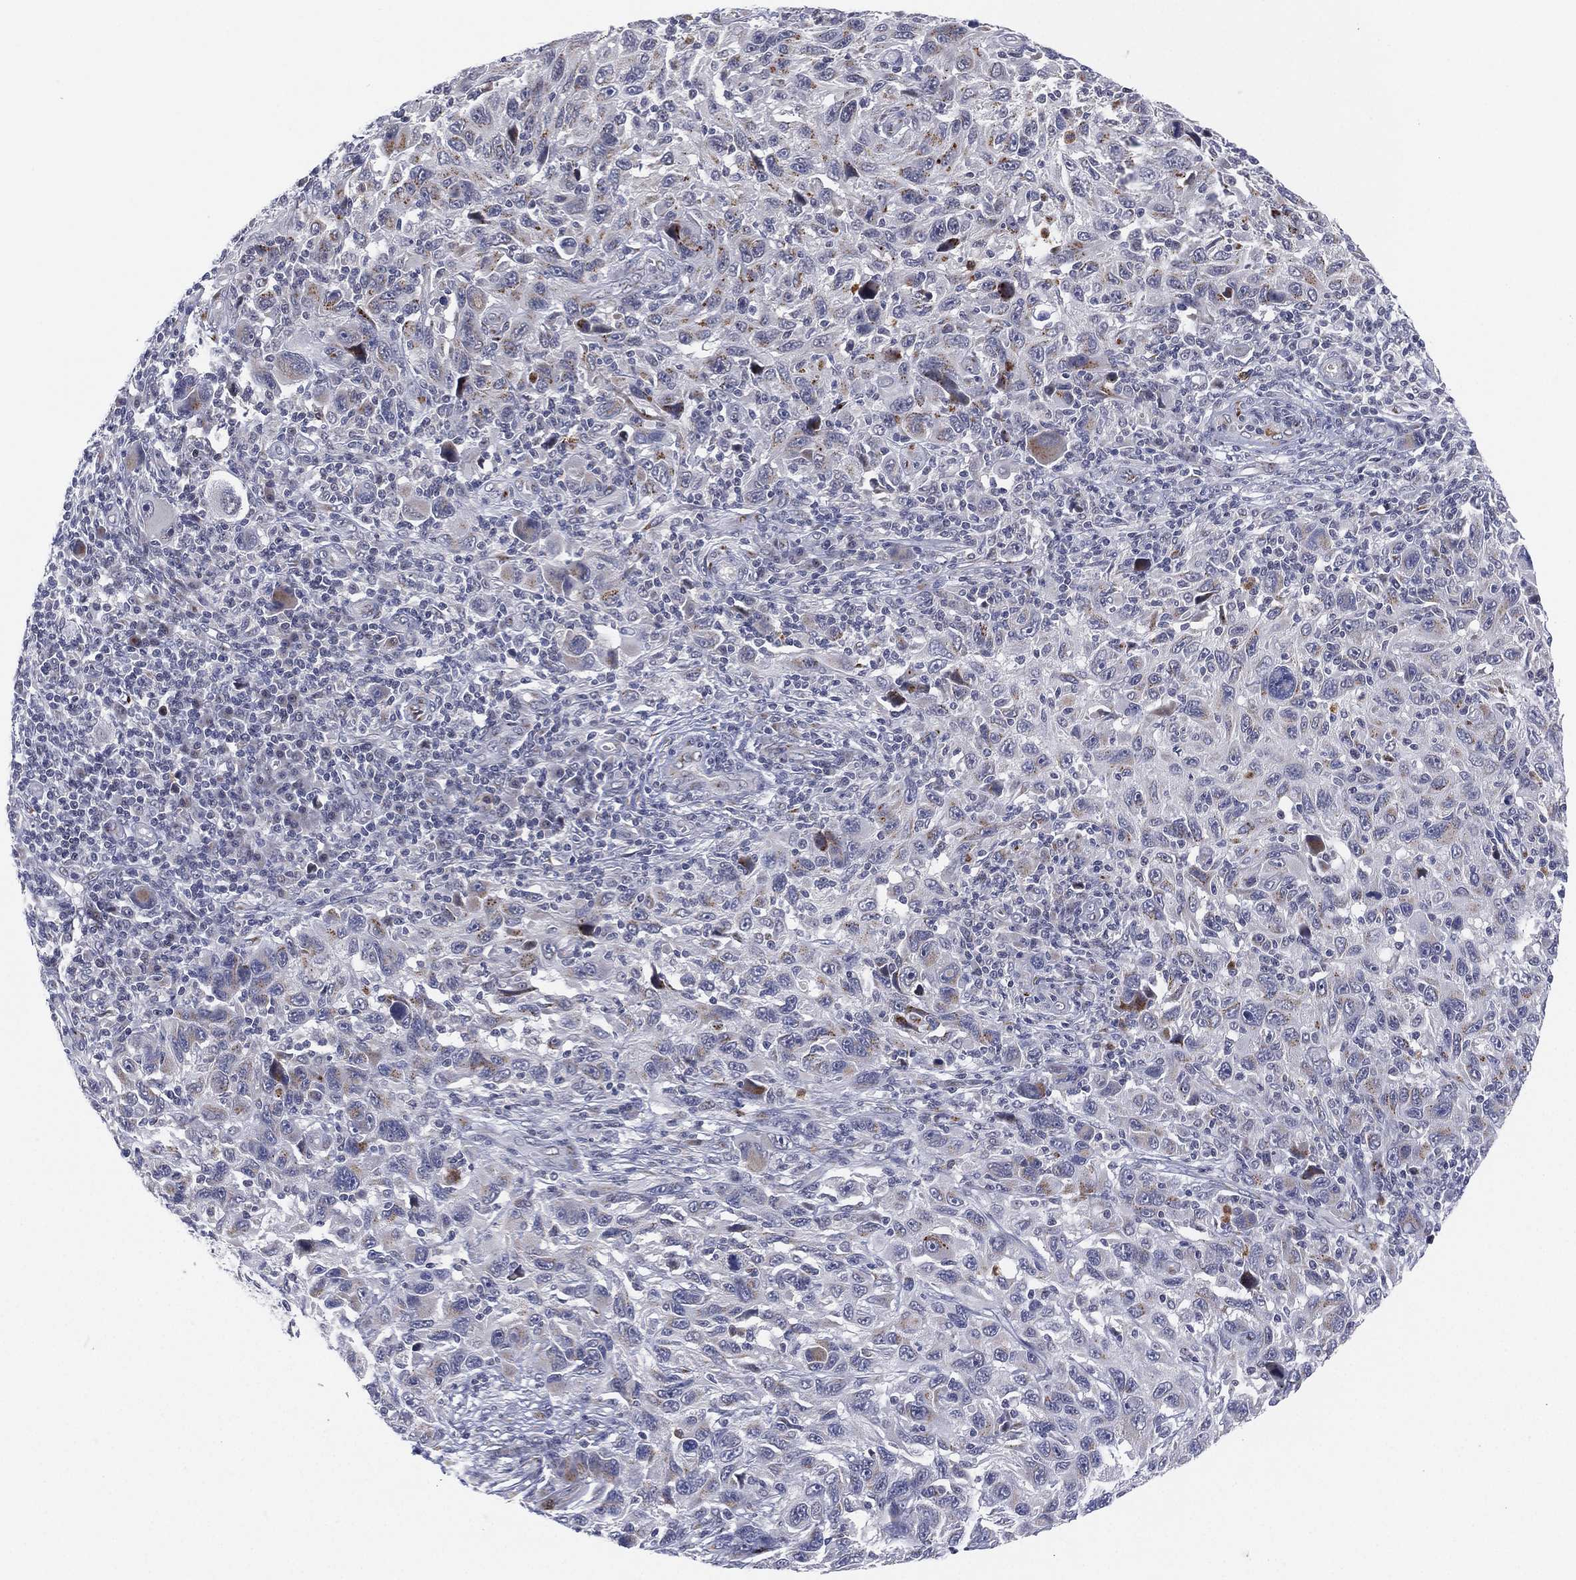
{"staining": {"intensity": "negative", "quantity": "none", "location": "none"}, "tissue": "melanoma", "cell_type": "Tumor cells", "image_type": "cancer", "snomed": [{"axis": "morphology", "description": "Malignant melanoma, NOS"}, {"axis": "topography", "description": "Skin"}], "caption": "This micrograph is of melanoma stained with IHC to label a protein in brown with the nuclei are counter-stained blue. There is no staining in tumor cells.", "gene": "CD177", "patient": {"sex": "male", "age": 53}}